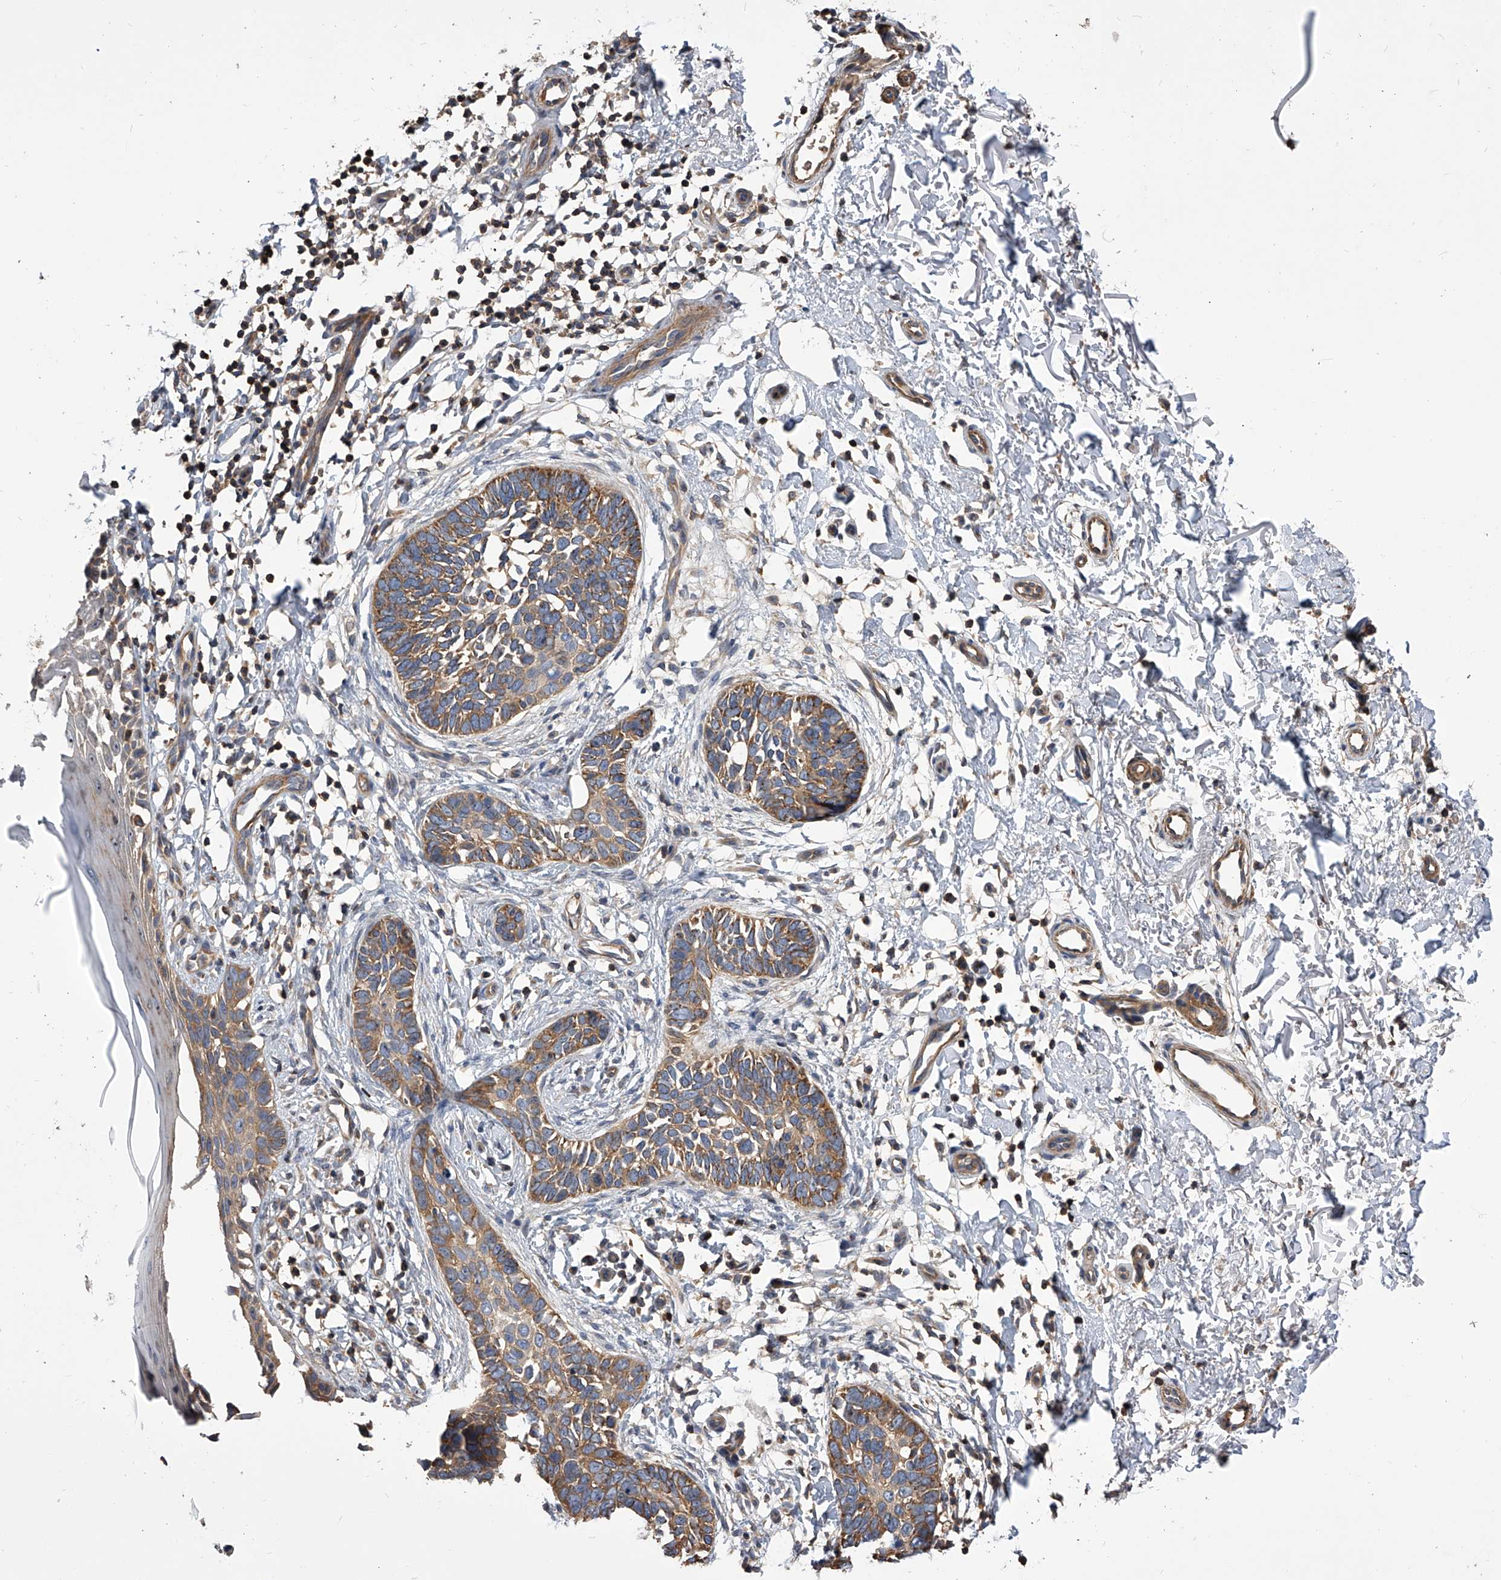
{"staining": {"intensity": "moderate", "quantity": ">75%", "location": "cytoplasmic/membranous"}, "tissue": "skin cancer", "cell_type": "Tumor cells", "image_type": "cancer", "snomed": [{"axis": "morphology", "description": "Normal tissue, NOS"}, {"axis": "morphology", "description": "Basal cell carcinoma"}, {"axis": "topography", "description": "Skin"}], "caption": "Tumor cells demonstrate moderate cytoplasmic/membranous staining in about >75% of cells in skin basal cell carcinoma.", "gene": "CUL7", "patient": {"sex": "male", "age": 77}}